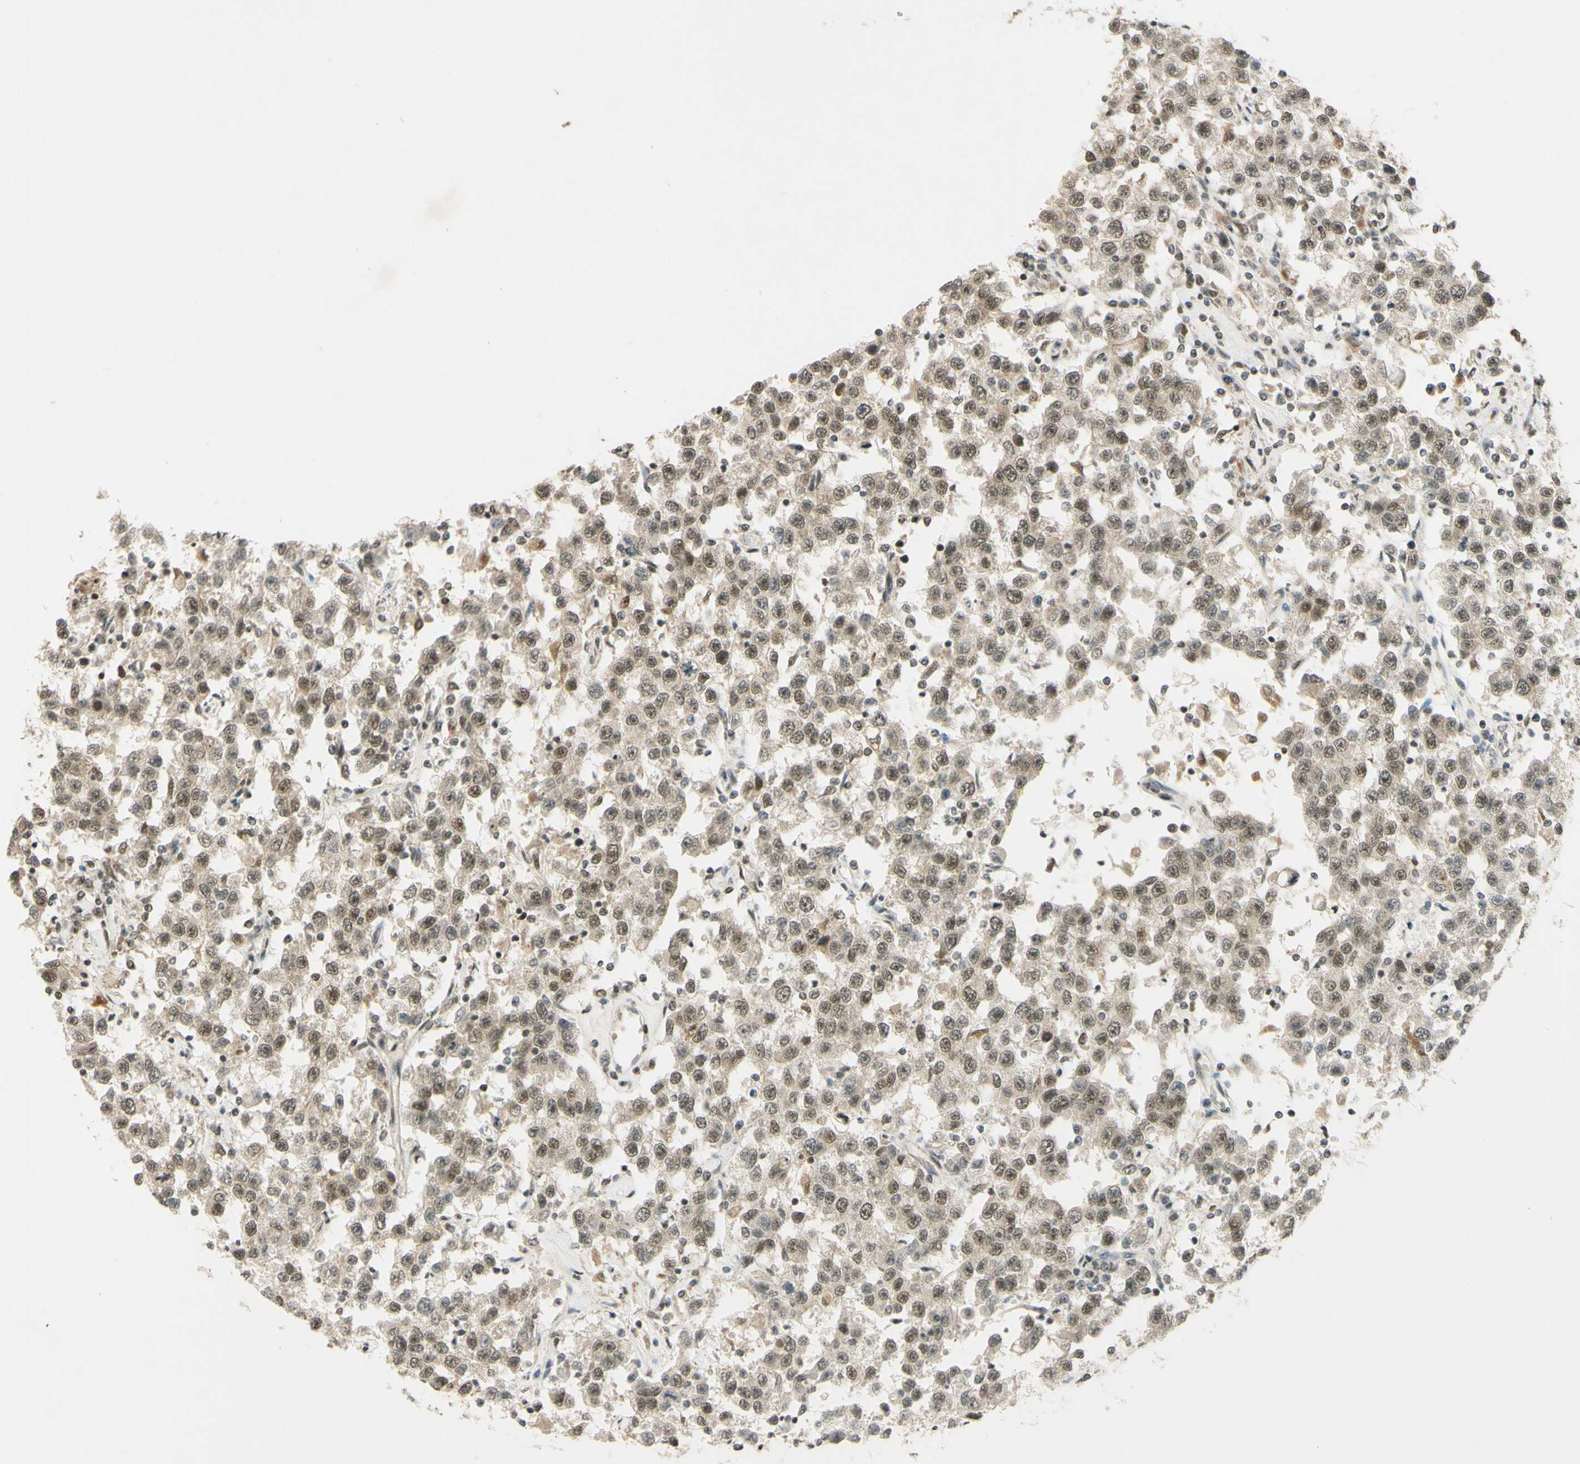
{"staining": {"intensity": "weak", "quantity": ">75%", "location": "nuclear"}, "tissue": "testis cancer", "cell_type": "Tumor cells", "image_type": "cancer", "snomed": [{"axis": "morphology", "description": "Seminoma, NOS"}, {"axis": "topography", "description": "Testis"}], "caption": "DAB (3,3'-diaminobenzidine) immunohistochemical staining of human seminoma (testis) exhibits weak nuclear protein expression in about >75% of tumor cells.", "gene": "SMARCB1", "patient": {"sex": "male", "age": 41}}